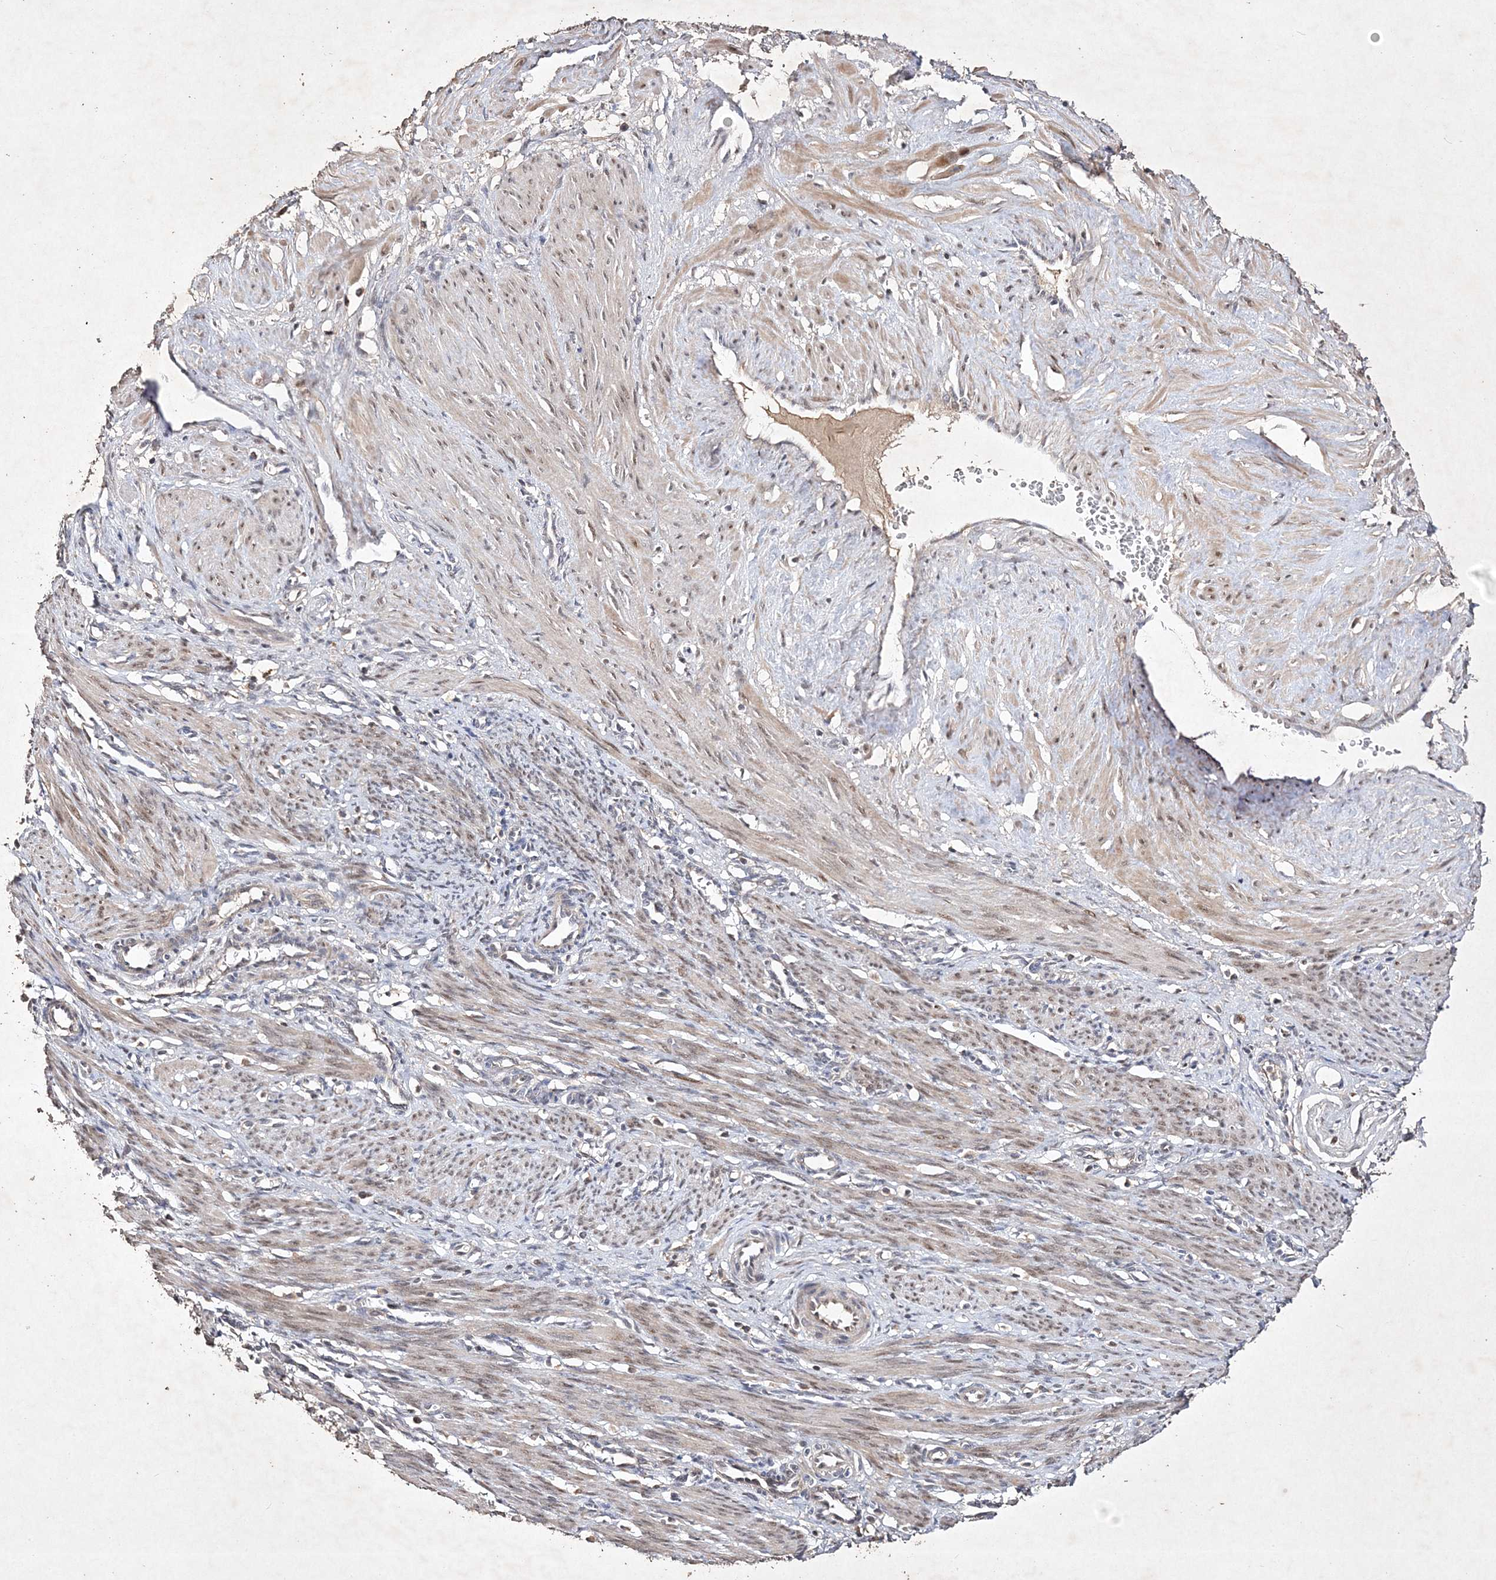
{"staining": {"intensity": "weak", "quantity": ">75%", "location": "nuclear"}, "tissue": "smooth muscle", "cell_type": "Smooth muscle cells", "image_type": "normal", "snomed": [{"axis": "morphology", "description": "Normal tissue, NOS"}, {"axis": "topography", "description": "Endometrium"}], "caption": "This is a micrograph of immunohistochemistry staining of benign smooth muscle, which shows weak expression in the nuclear of smooth muscle cells.", "gene": "C3orf38", "patient": {"sex": "female", "age": 33}}